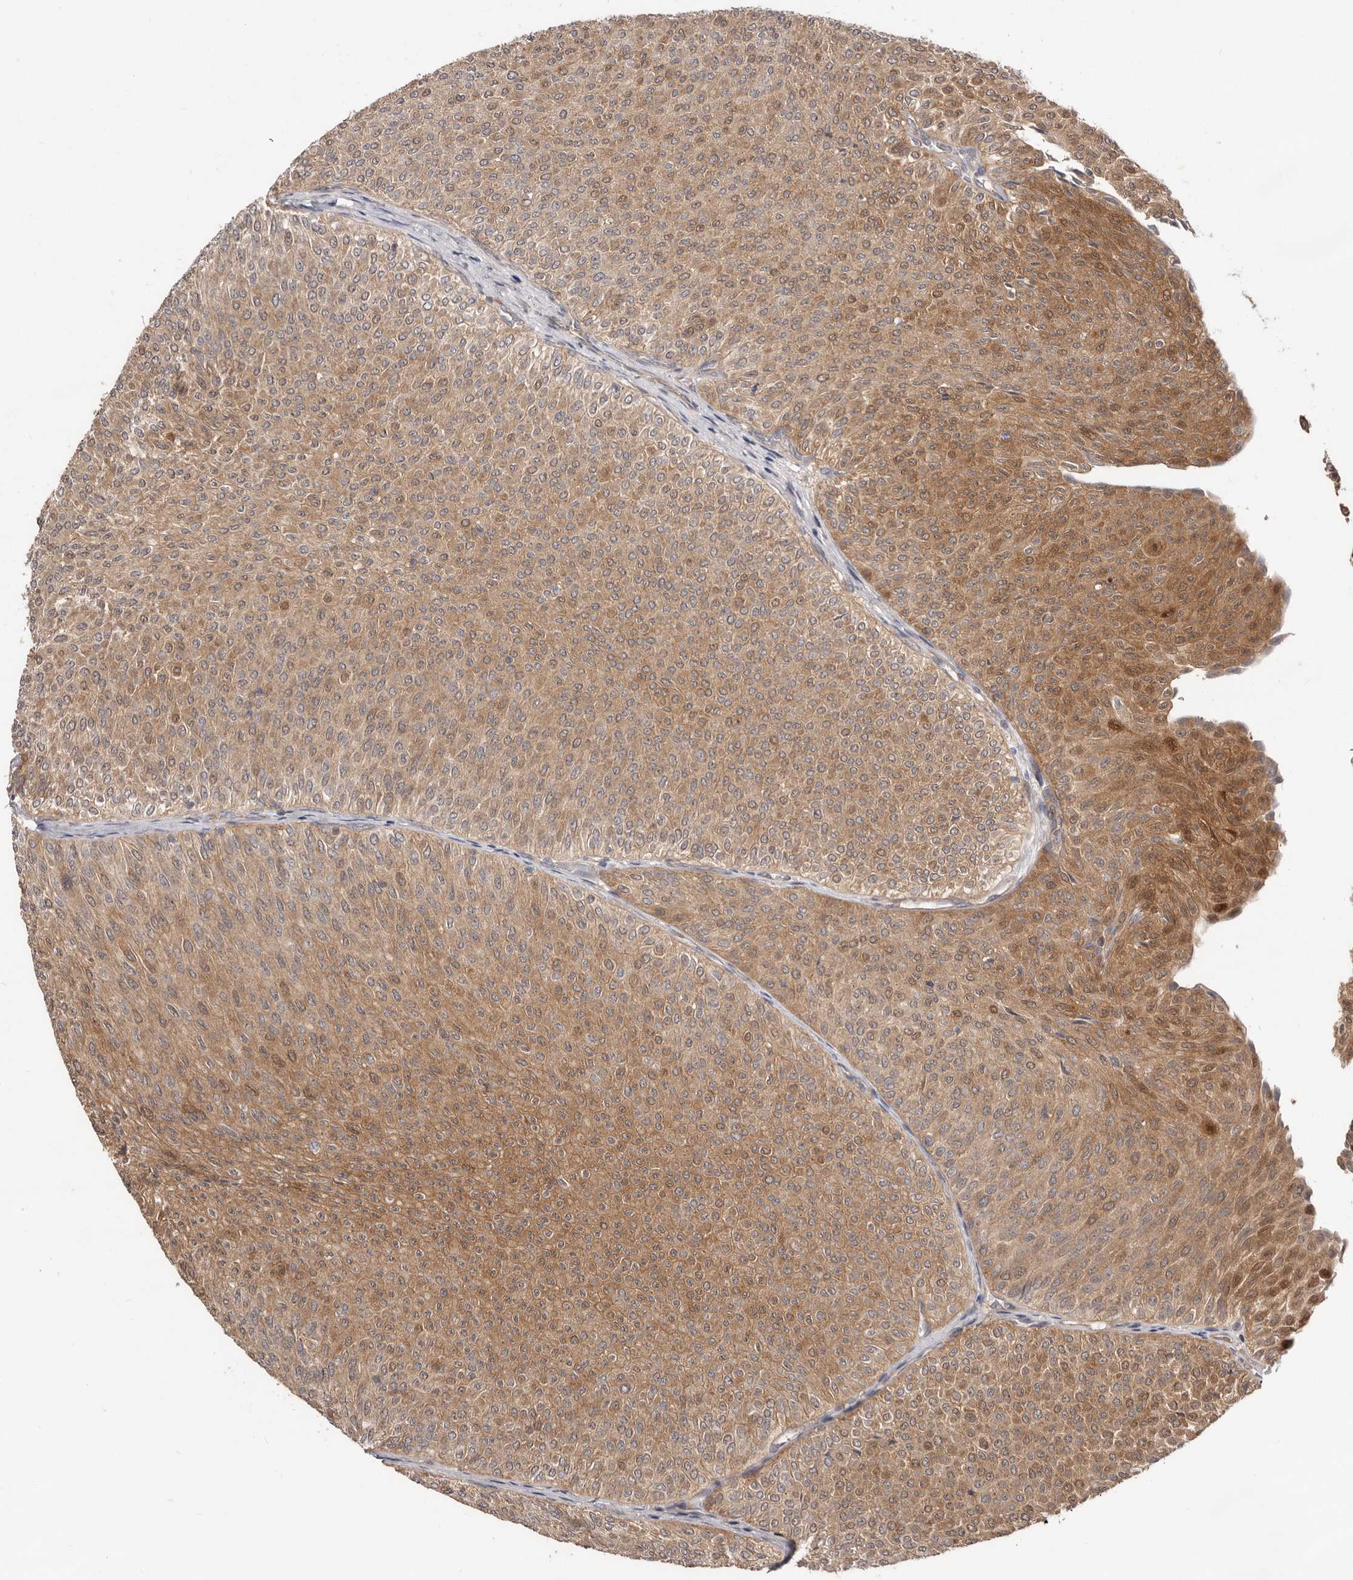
{"staining": {"intensity": "moderate", "quantity": ">75%", "location": "cytoplasmic/membranous,nuclear"}, "tissue": "urothelial cancer", "cell_type": "Tumor cells", "image_type": "cancer", "snomed": [{"axis": "morphology", "description": "Urothelial carcinoma, Low grade"}, {"axis": "topography", "description": "Urinary bladder"}], "caption": "Urothelial cancer stained with DAB immunohistochemistry demonstrates medium levels of moderate cytoplasmic/membranous and nuclear staining in approximately >75% of tumor cells.", "gene": "GPATCH4", "patient": {"sex": "male", "age": 78}}